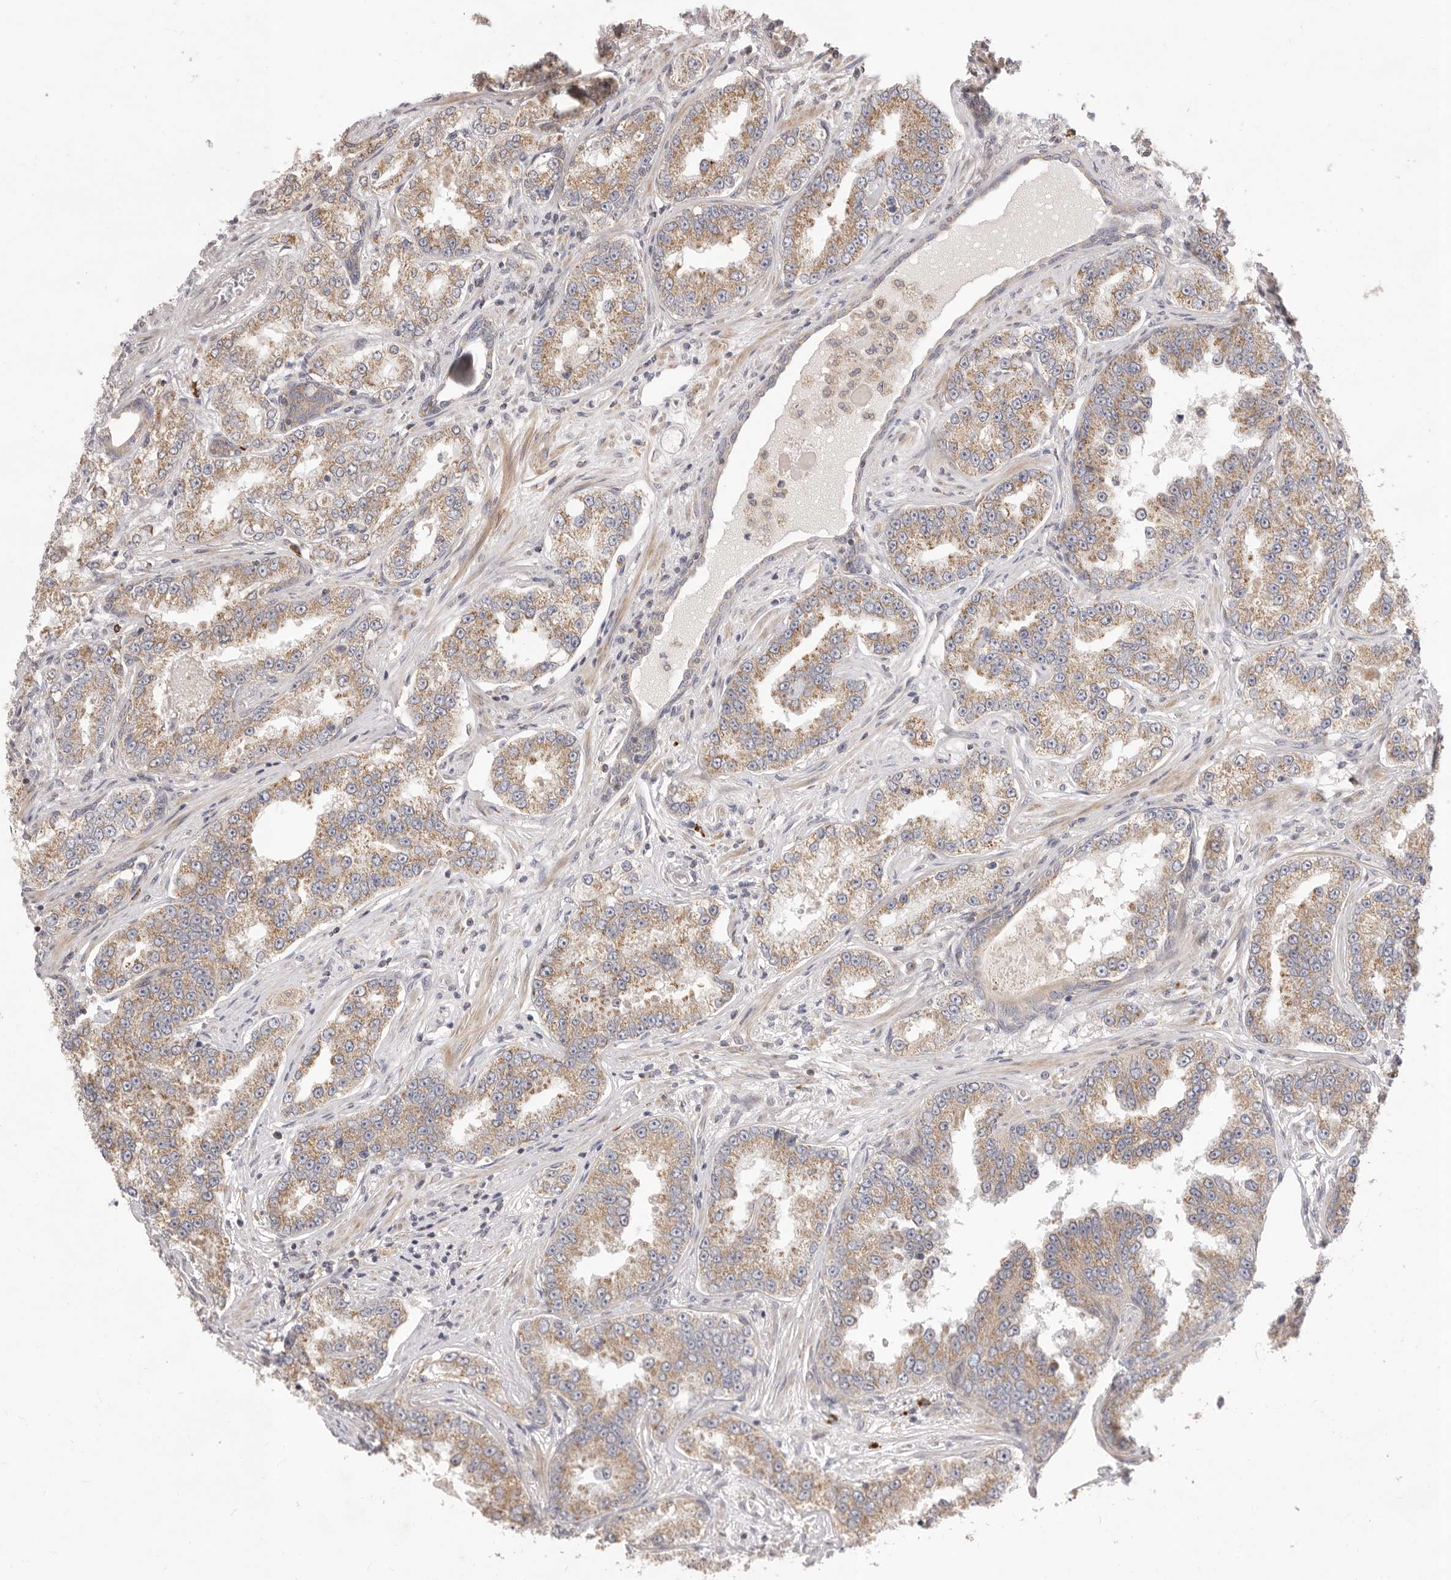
{"staining": {"intensity": "moderate", "quantity": ">75%", "location": "cytoplasmic/membranous"}, "tissue": "prostate cancer", "cell_type": "Tumor cells", "image_type": "cancer", "snomed": [{"axis": "morphology", "description": "Normal tissue, NOS"}, {"axis": "morphology", "description": "Adenocarcinoma, High grade"}, {"axis": "topography", "description": "Prostate"}], "caption": "Immunohistochemical staining of prostate cancer (adenocarcinoma (high-grade)) shows medium levels of moderate cytoplasmic/membranous protein positivity in about >75% of tumor cells. The protein of interest is stained brown, and the nuclei are stained in blue (DAB IHC with brightfield microscopy, high magnification).", "gene": "USH1C", "patient": {"sex": "male", "age": 83}}